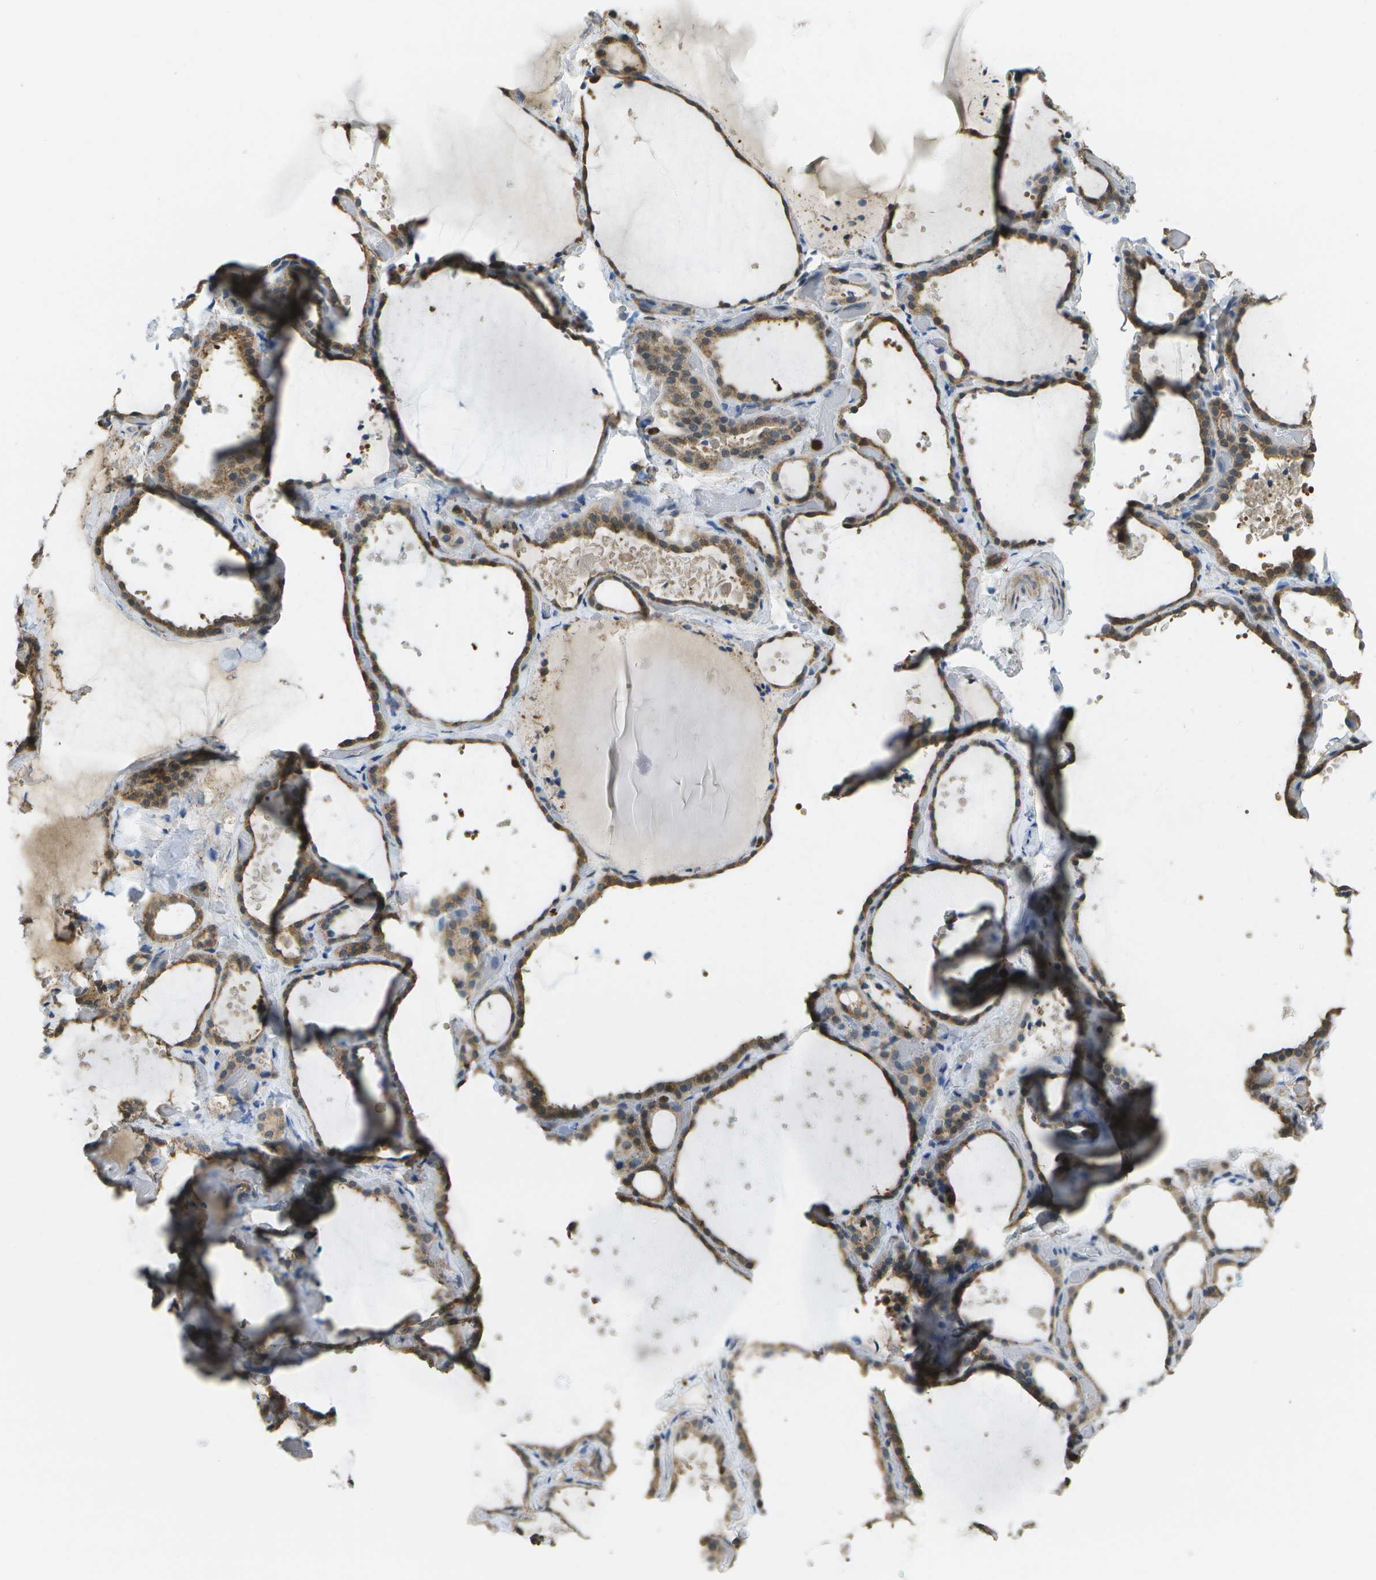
{"staining": {"intensity": "moderate", "quantity": ">75%", "location": "cytoplasmic/membranous"}, "tissue": "thyroid gland", "cell_type": "Glandular cells", "image_type": "normal", "snomed": [{"axis": "morphology", "description": "Normal tissue, NOS"}, {"axis": "topography", "description": "Thyroid gland"}], "caption": "IHC of normal thyroid gland shows medium levels of moderate cytoplasmic/membranous expression in approximately >75% of glandular cells.", "gene": "CACHD1", "patient": {"sex": "female", "age": 44}}